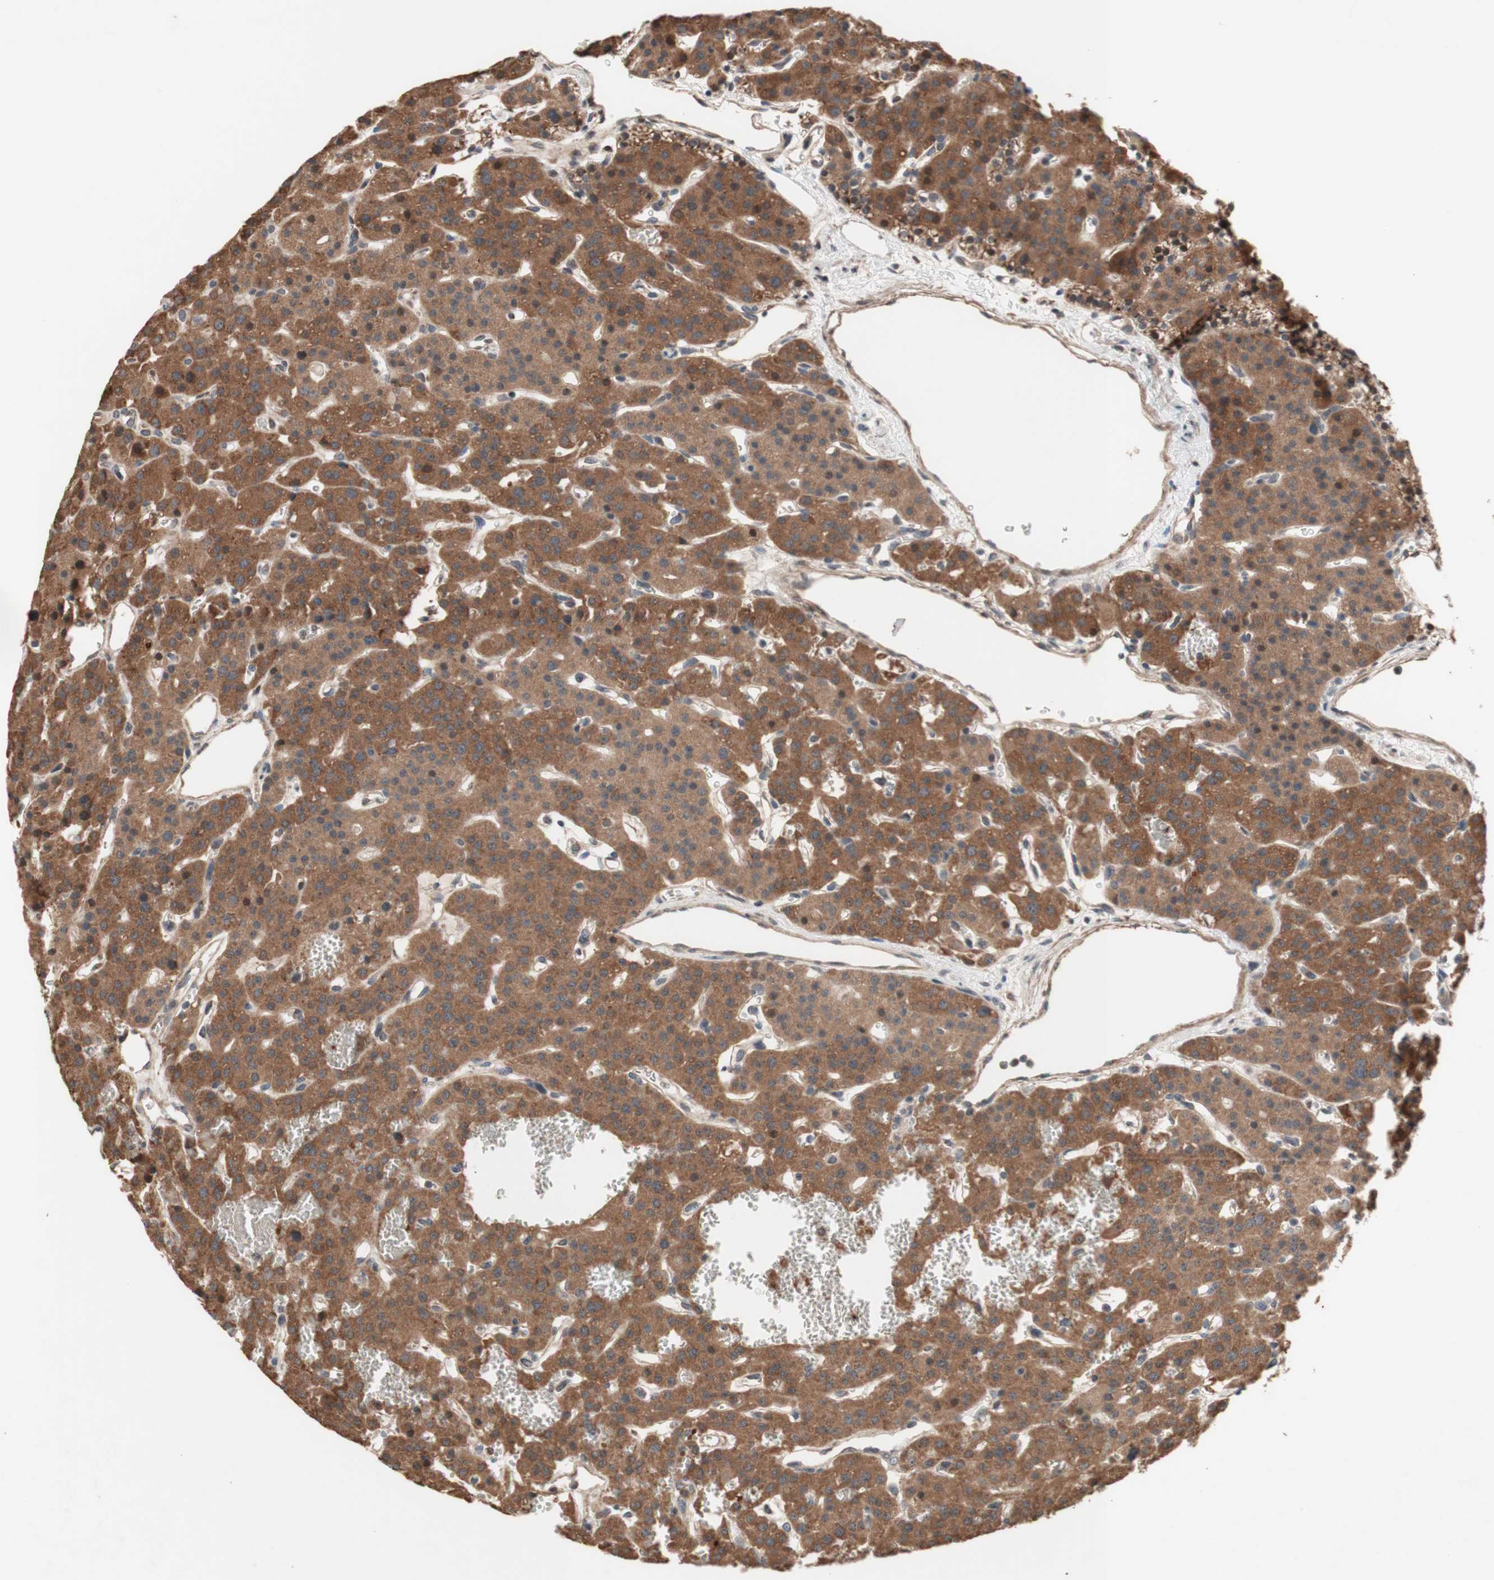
{"staining": {"intensity": "moderate", "quantity": ">75%", "location": "cytoplasmic/membranous"}, "tissue": "parathyroid gland", "cell_type": "Glandular cells", "image_type": "normal", "snomed": [{"axis": "morphology", "description": "Normal tissue, NOS"}, {"axis": "morphology", "description": "Adenoma, NOS"}, {"axis": "topography", "description": "Parathyroid gland"}], "caption": "Immunohistochemistry micrograph of unremarkable parathyroid gland stained for a protein (brown), which reveals medium levels of moderate cytoplasmic/membranous staining in about >75% of glandular cells.", "gene": "DDOST", "patient": {"sex": "female", "age": 81}}